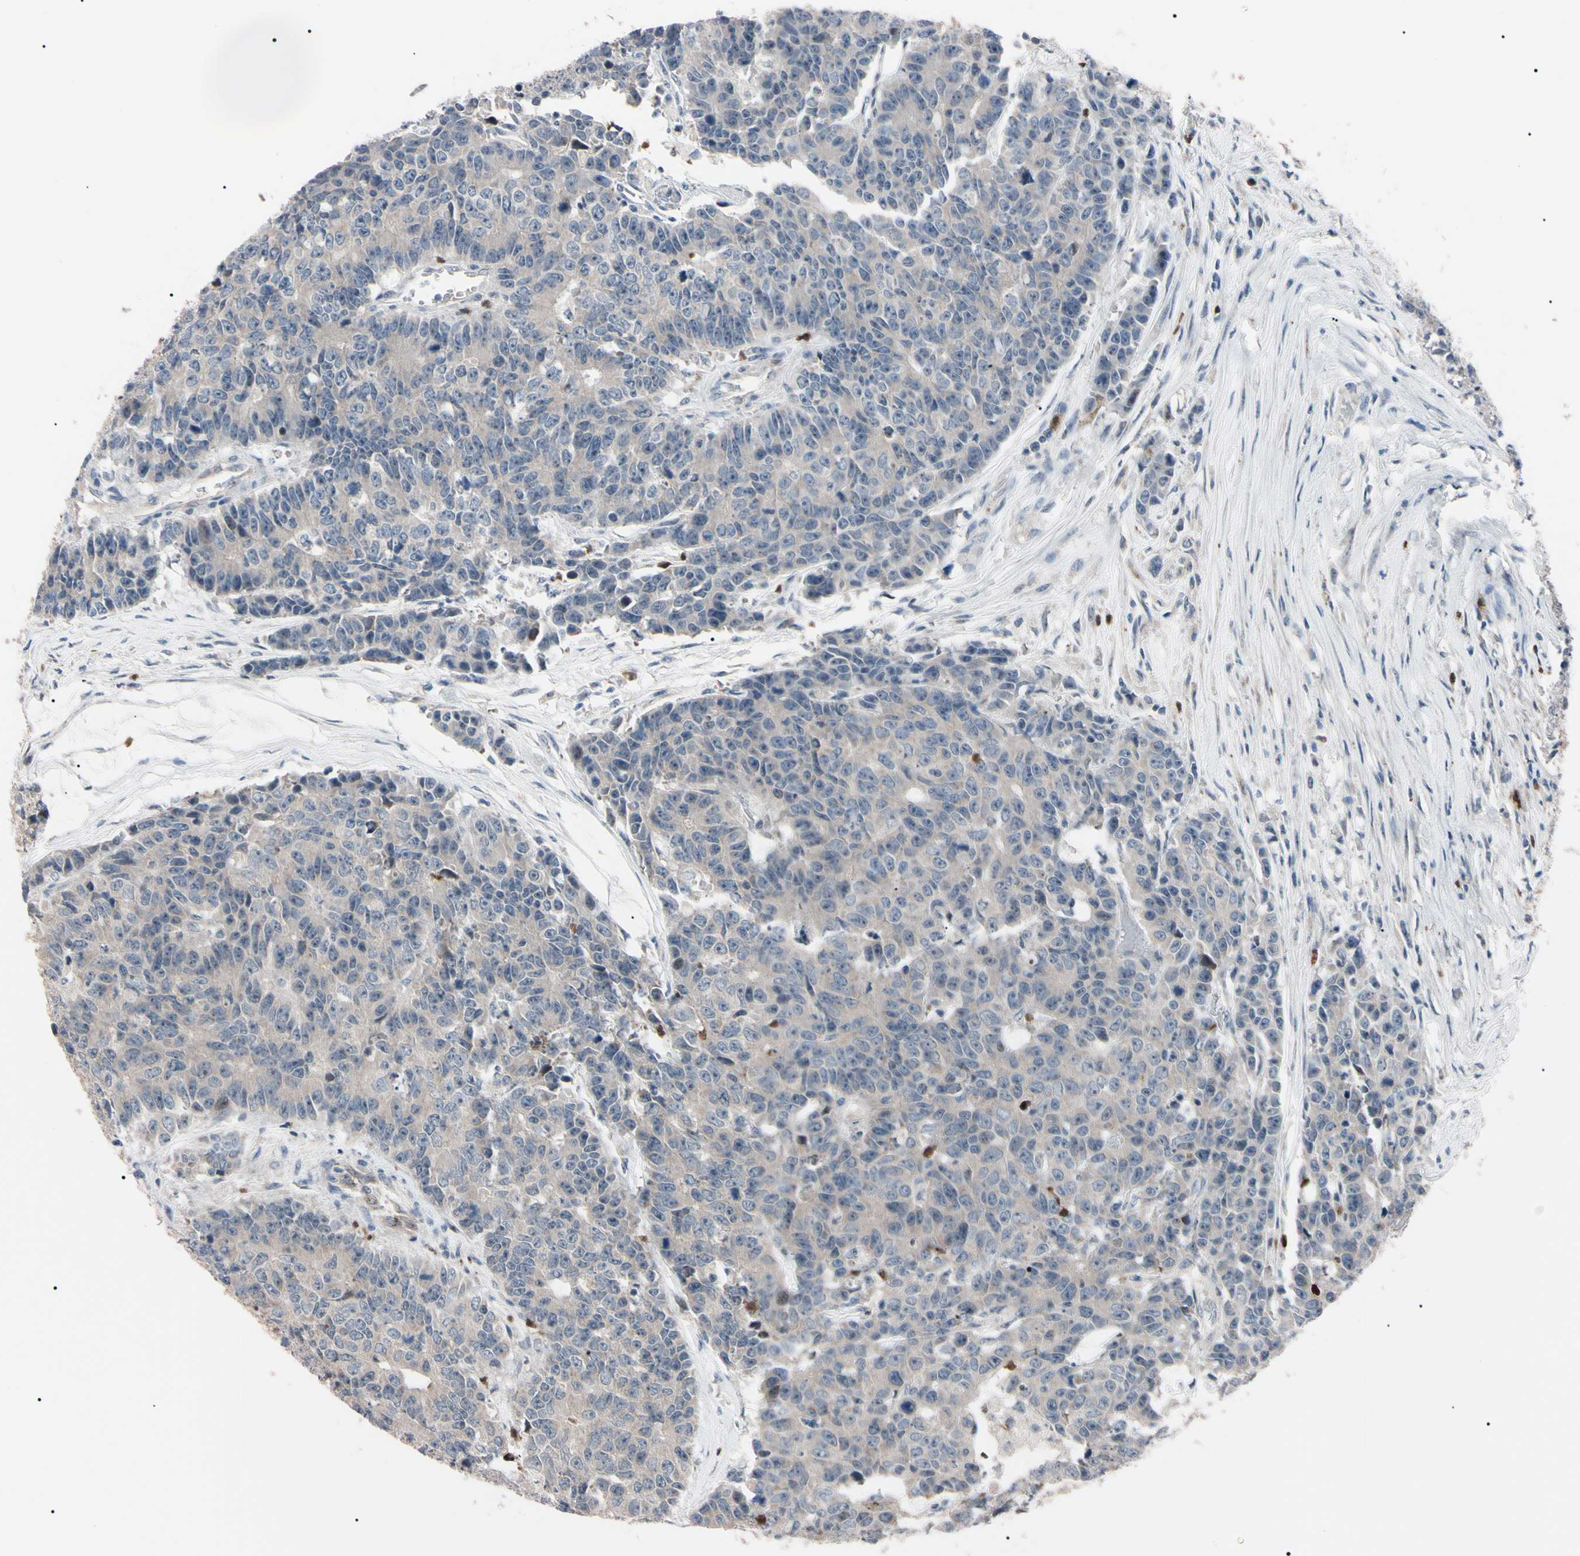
{"staining": {"intensity": "weak", "quantity": ">75%", "location": "cytoplasmic/membranous"}, "tissue": "colorectal cancer", "cell_type": "Tumor cells", "image_type": "cancer", "snomed": [{"axis": "morphology", "description": "Adenocarcinoma, NOS"}, {"axis": "topography", "description": "Colon"}], "caption": "An image of colorectal cancer (adenocarcinoma) stained for a protein exhibits weak cytoplasmic/membranous brown staining in tumor cells.", "gene": "TRAF5", "patient": {"sex": "female", "age": 86}}